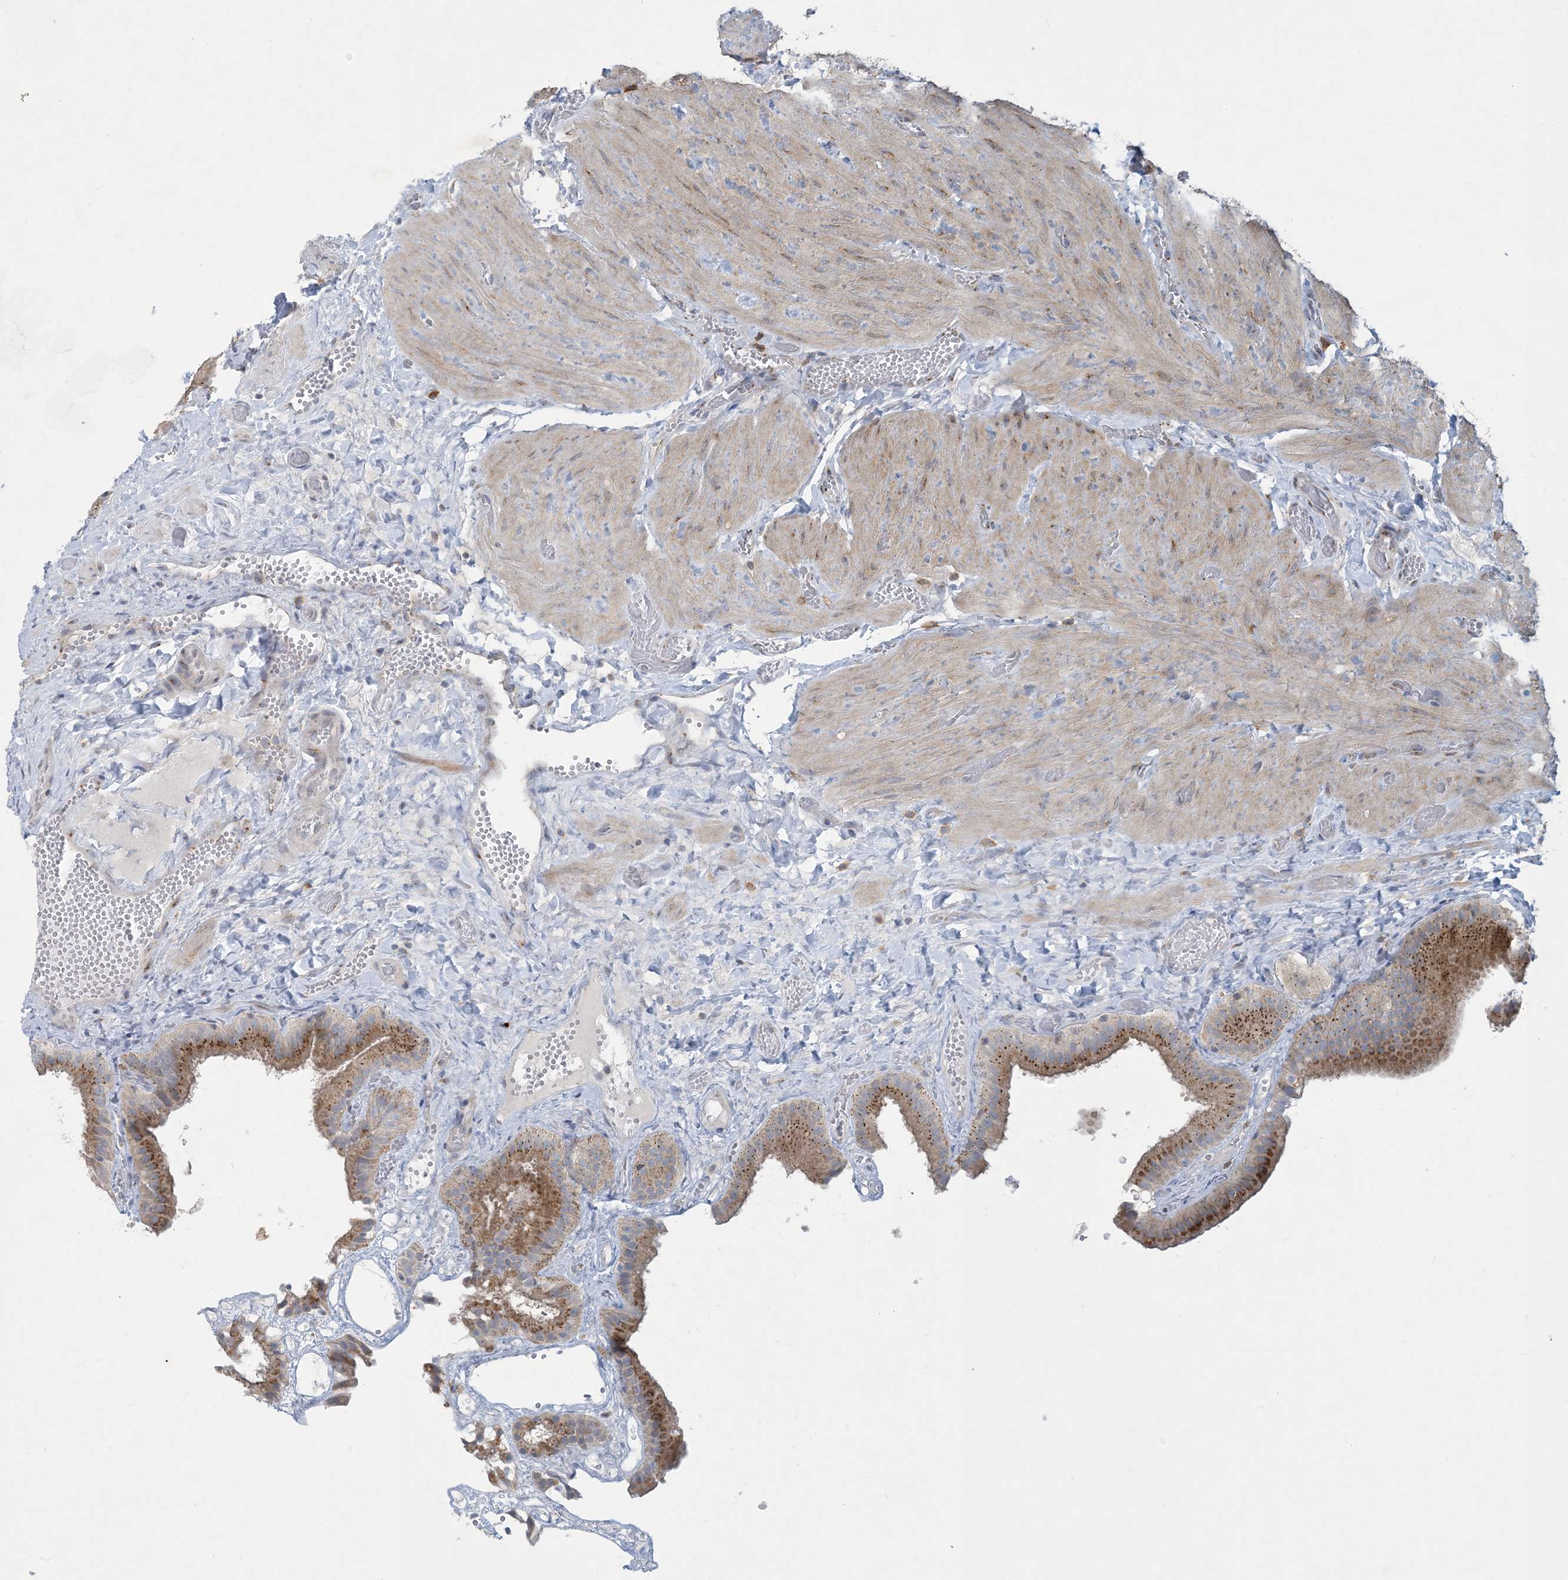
{"staining": {"intensity": "moderate", "quantity": "25%-75%", "location": "cytoplasmic/membranous"}, "tissue": "gallbladder", "cell_type": "Glandular cells", "image_type": "normal", "snomed": [{"axis": "morphology", "description": "Normal tissue, NOS"}, {"axis": "topography", "description": "Gallbladder"}], "caption": "Glandular cells display medium levels of moderate cytoplasmic/membranous staining in approximately 25%-75% of cells in normal human gallbladder. Nuclei are stained in blue.", "gene": "CCDC14", "patient": {"sex": "female", "age": 64}}